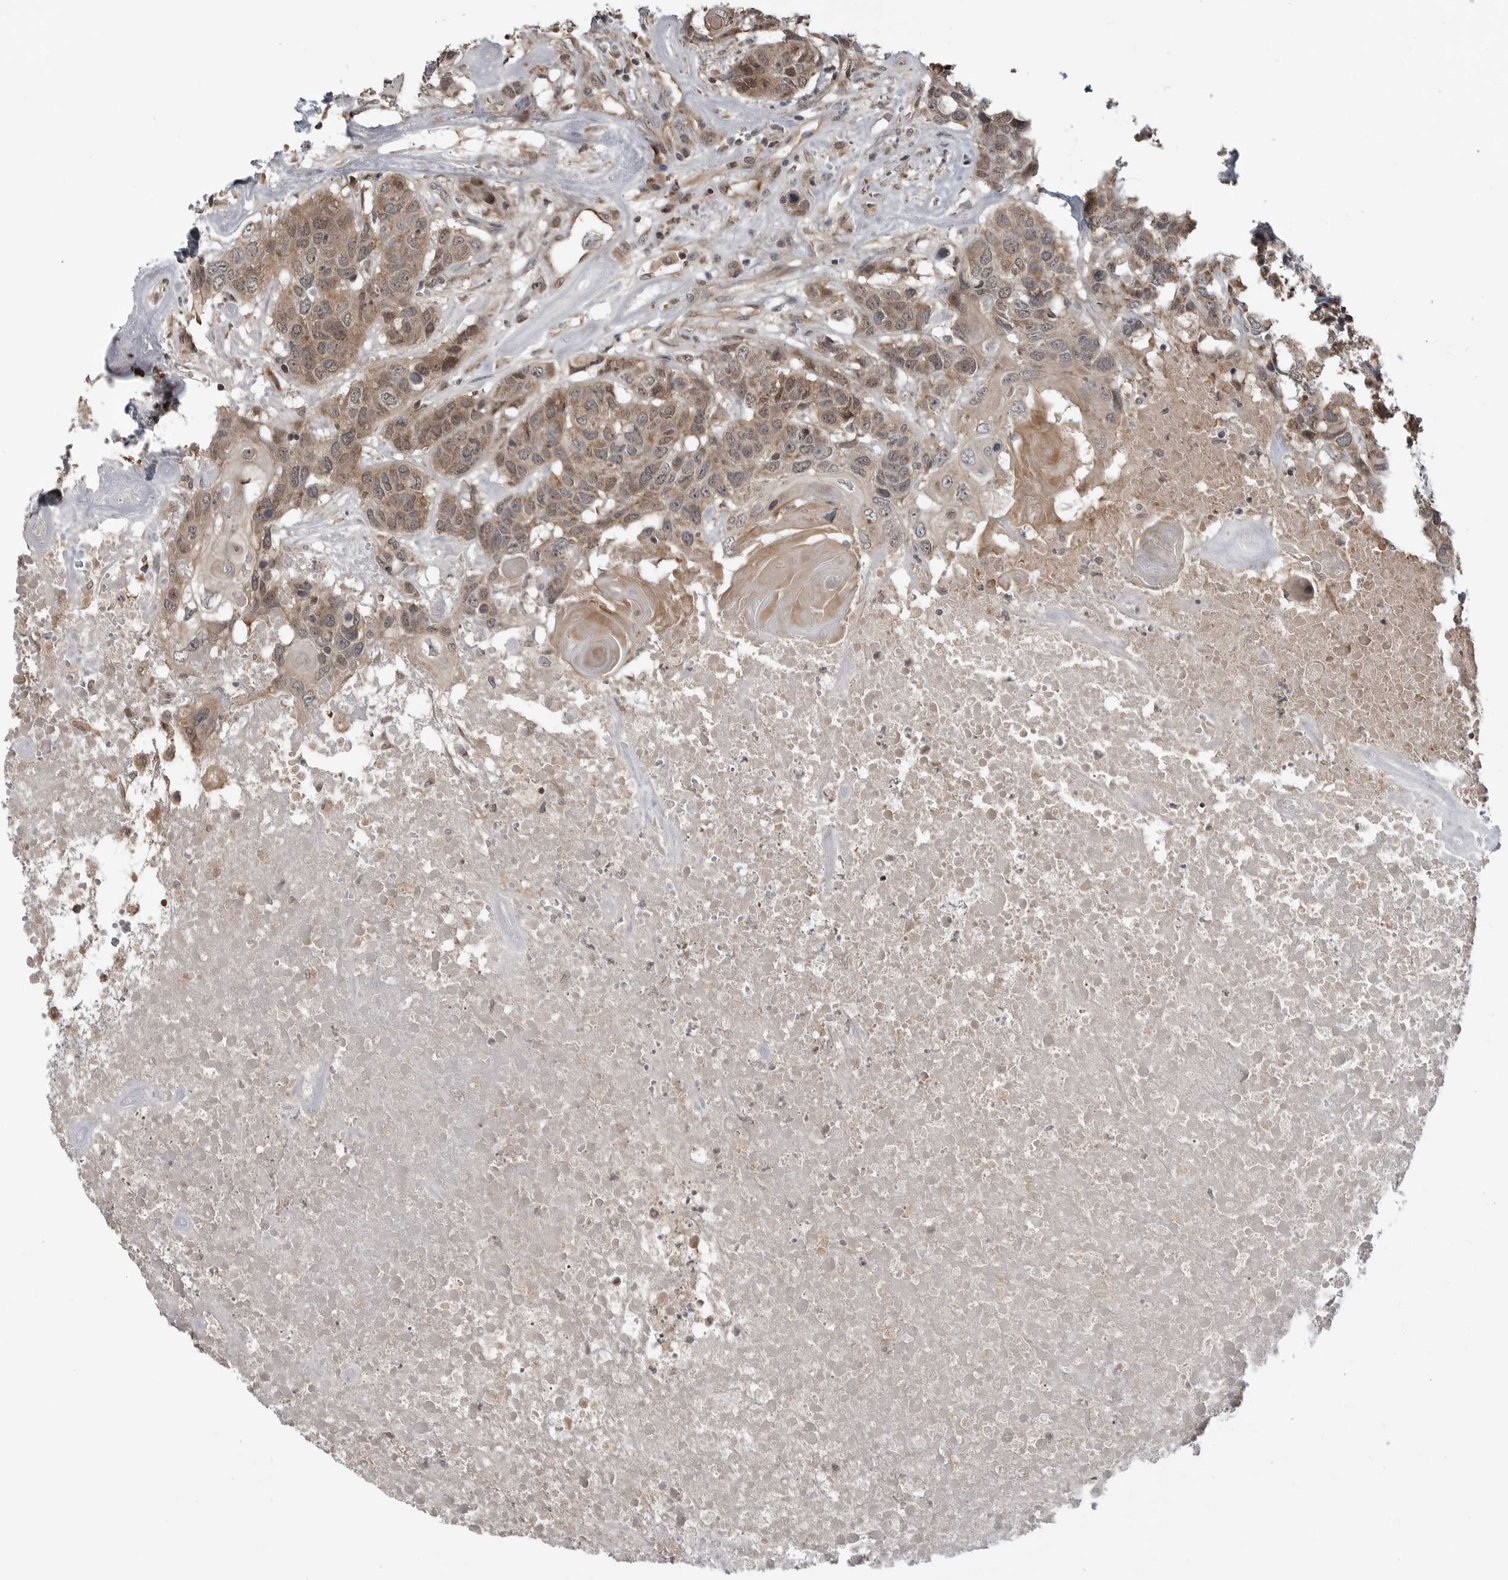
{"staining": {"intensity": "moderate", "quantity": ">75%", "location": "cytoplasmic/membranous,nuclear"}, "tissue": "head and neck cancer", "cell_type": "Tumor cells", "image_type": "cancer", "snomed": [{"axis": "morphology", "description": "Squamous cell carcinoma, NOS"}, {"axis": "topography", "description": "Head-Neck"}], "caption": "Human head and neck squamous cell carcinoma stained with a protein marker displays moderate staining in tumor cells.", "gene": "FAAP100", "patient": {"sex": "male", "age": 66}}